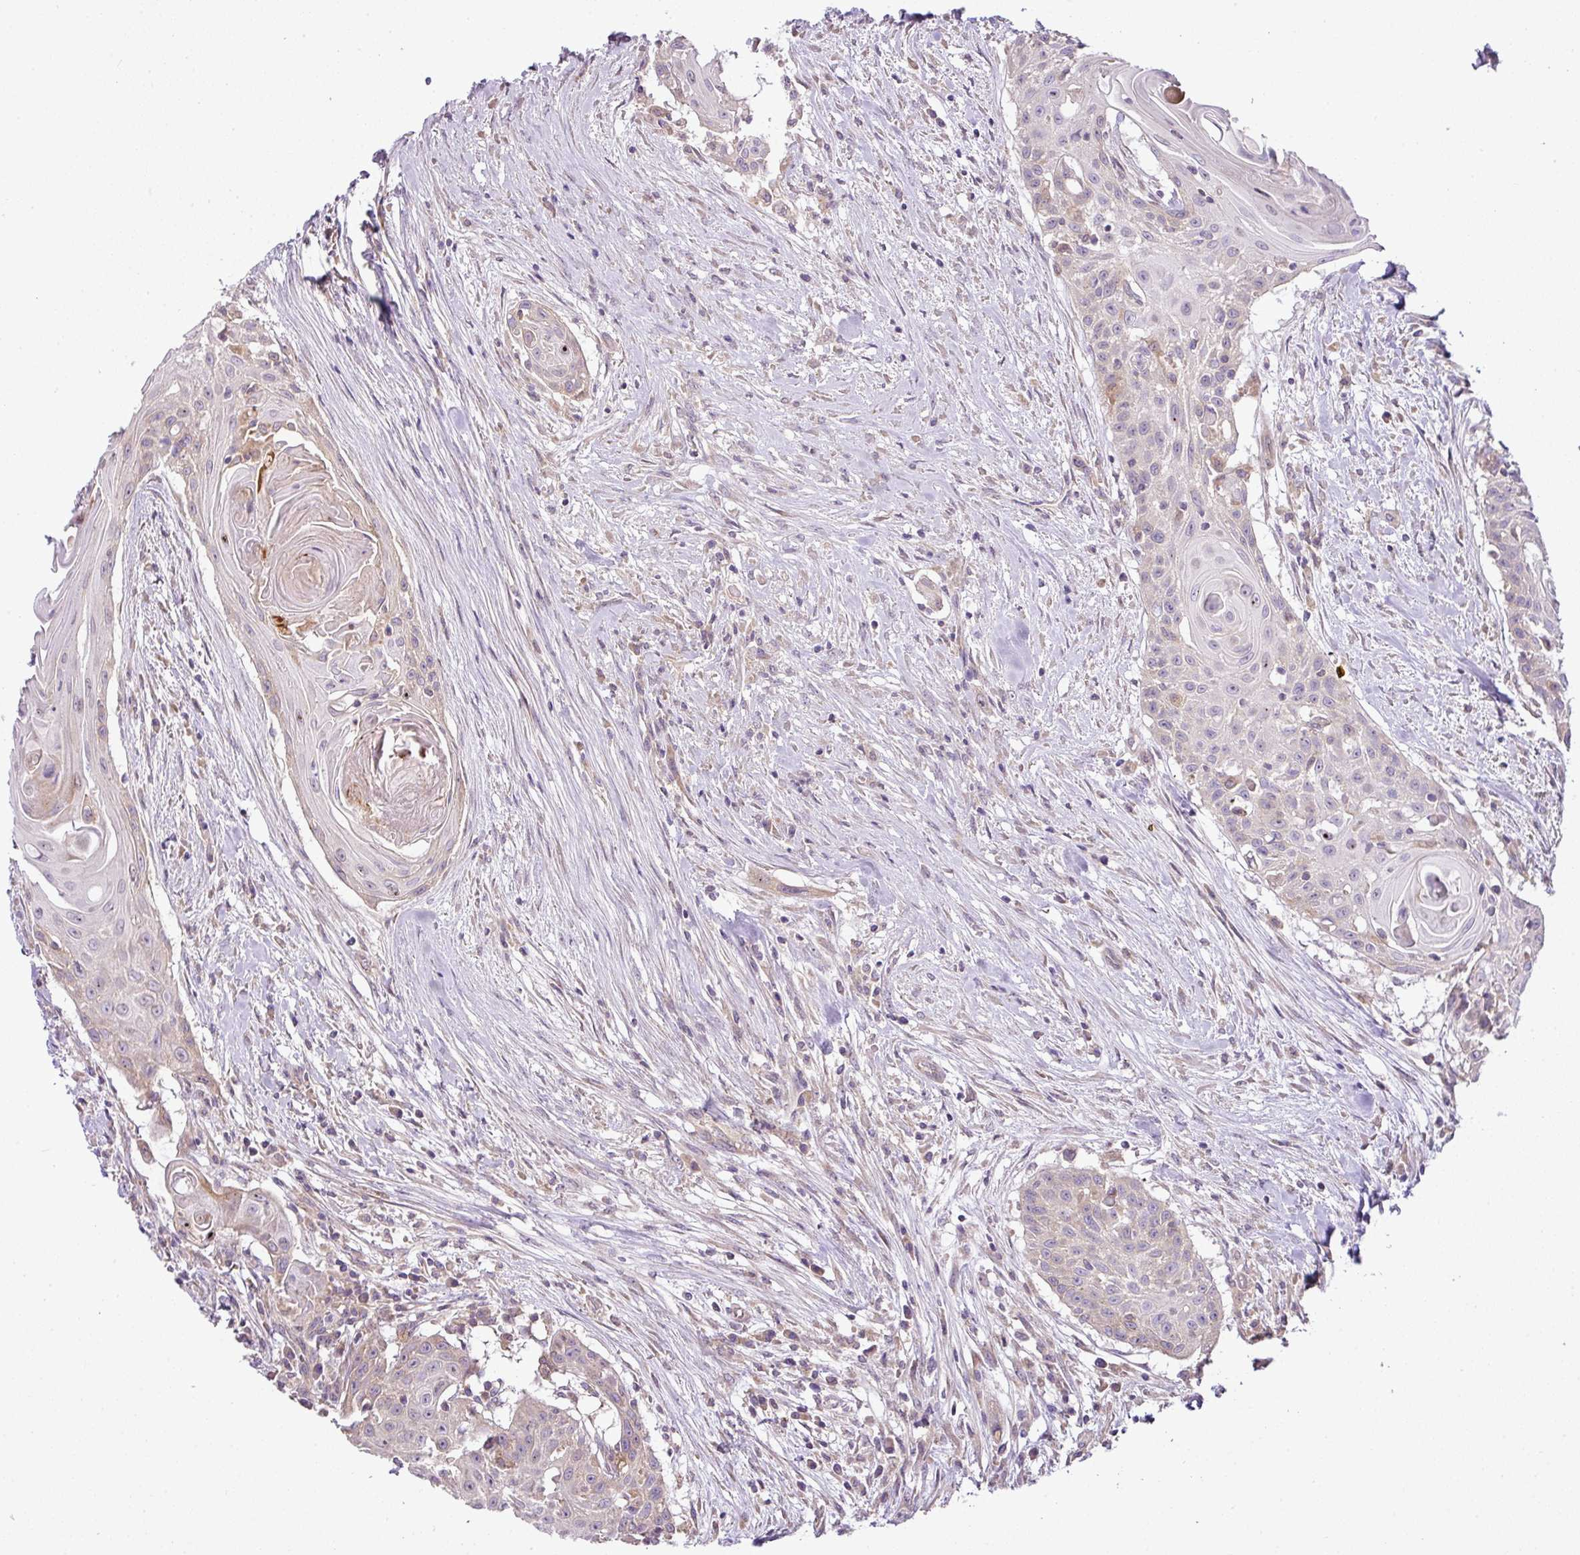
{"staining": {"intensity": "negative", "quantity": "none", "location": "none"}, "tissue": "head and neck cancer", "cell_type": "Tumor cells", "image_type": "cancer", "snomed": [{"axis": "morphology", "description": "Squamous cell carcinoma, NOS"}, {"axis": "topography", "description": "Lymph node"}, {"axis": "topography", "description": "Salivary gland"}, {"axis": "topography", "description": "Head-Neck"}], "caption": "Tumor cells show no significant staining in head and neck cancer. (Immunohistochemistry, brightfield microscopy, high magnification).", "gene": "COX18", "patient": {"sex": "female", "age": 74}}